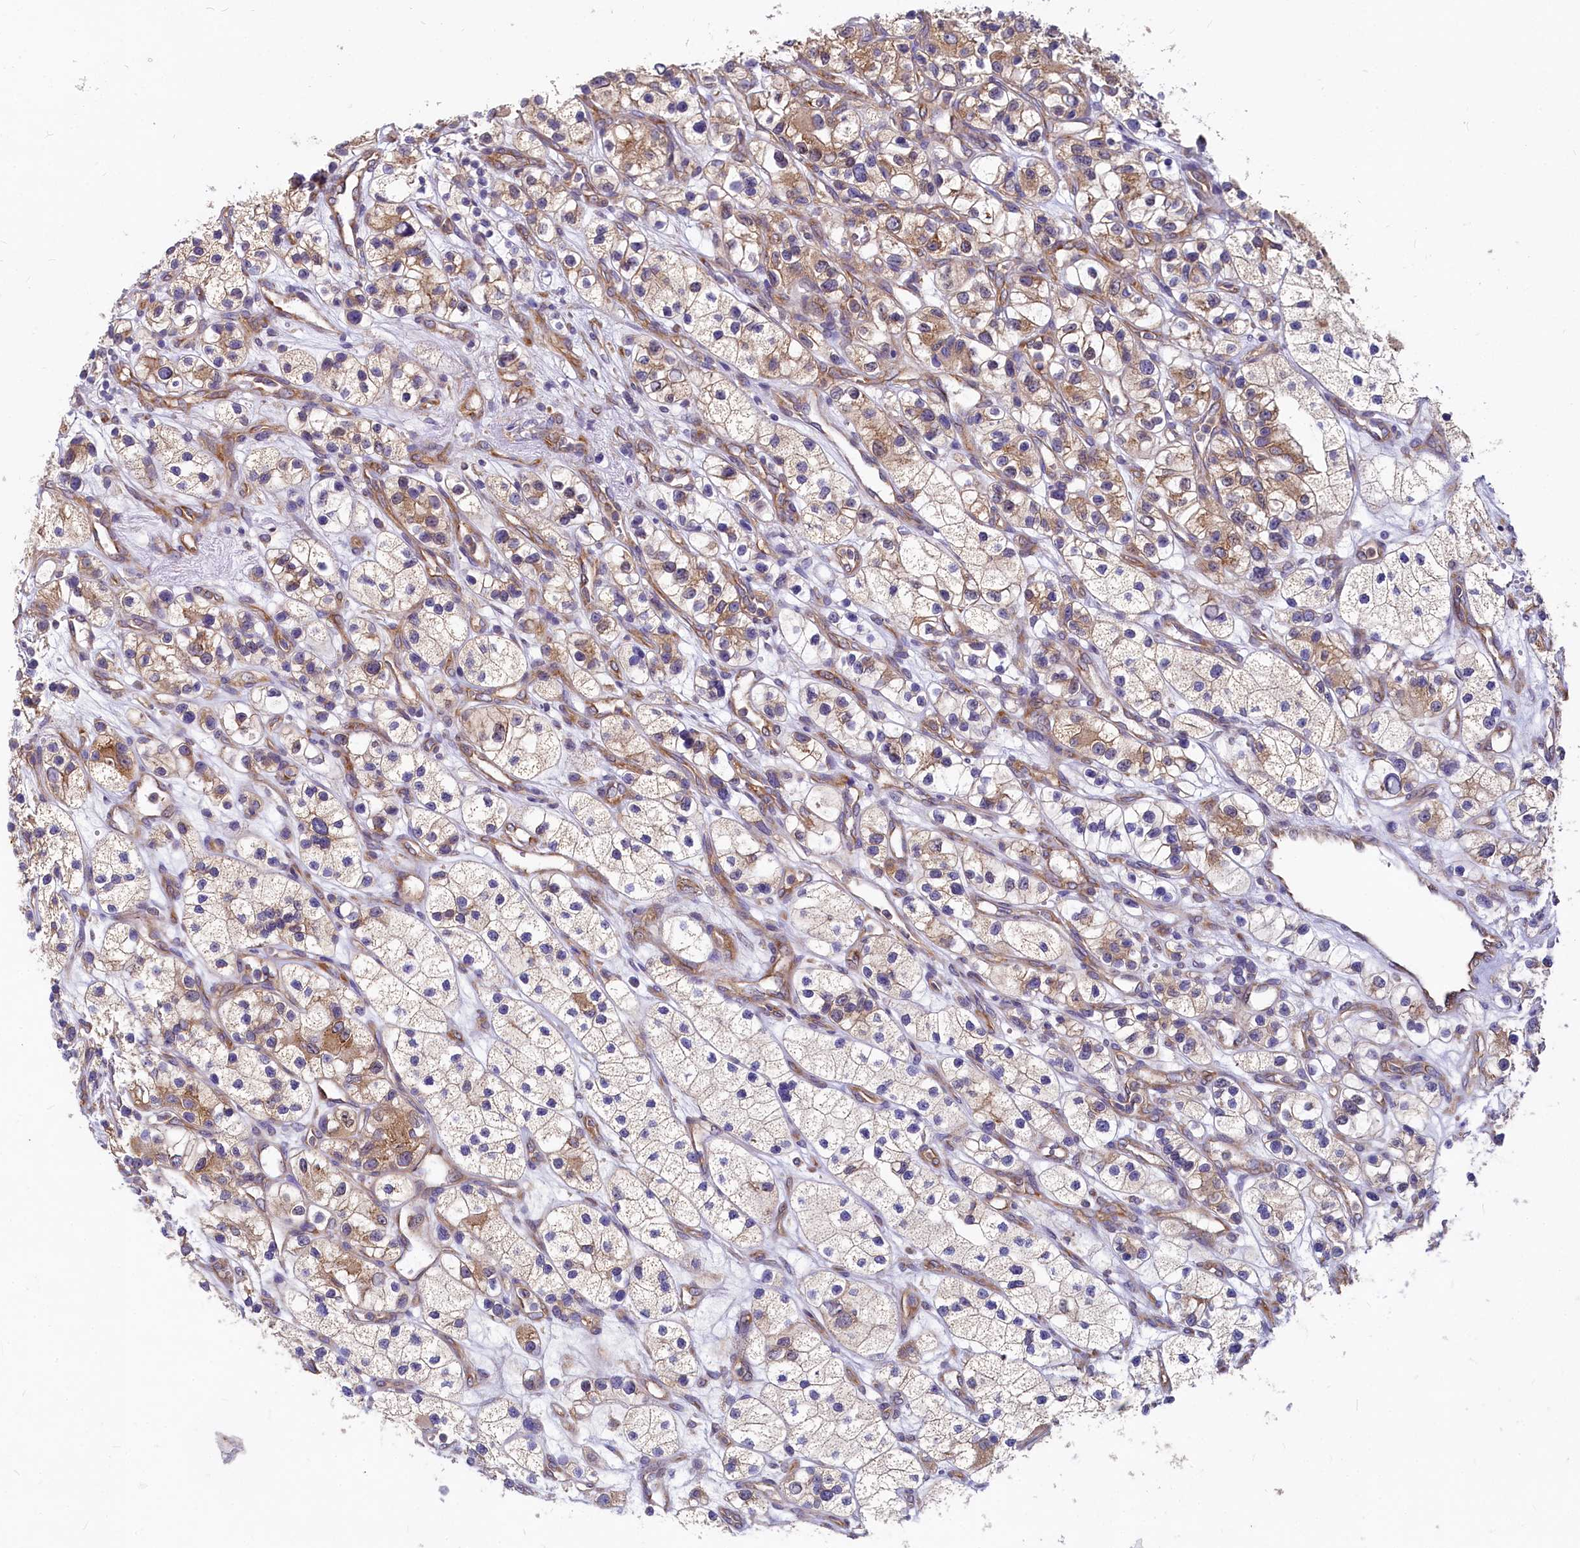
{"staining": {"intensity": "moderate", "quantity": ">75%", "location": "cytoplasmic/membranous"}, "tissue": "renal cancer", "cell_type": "Tumor cells", "image_type": "cancer", "snomed": [{"axis": "morphology", "description": "Adenocarcinoma, NOS"}, {"axis": "topography", "description": "Kidney"}], "caption": "Tumor cells exhibit medium levels of moderate cytoplasmic/membranous staining in about >75% of cells in renal cancer. The staining is performed using DAB brown chromogen to label protein expression. The nuclei are counter-stained blue using hematoxylin.", "gene": "EIF2B2", "patient": {"sex": "female", "age": 57}}